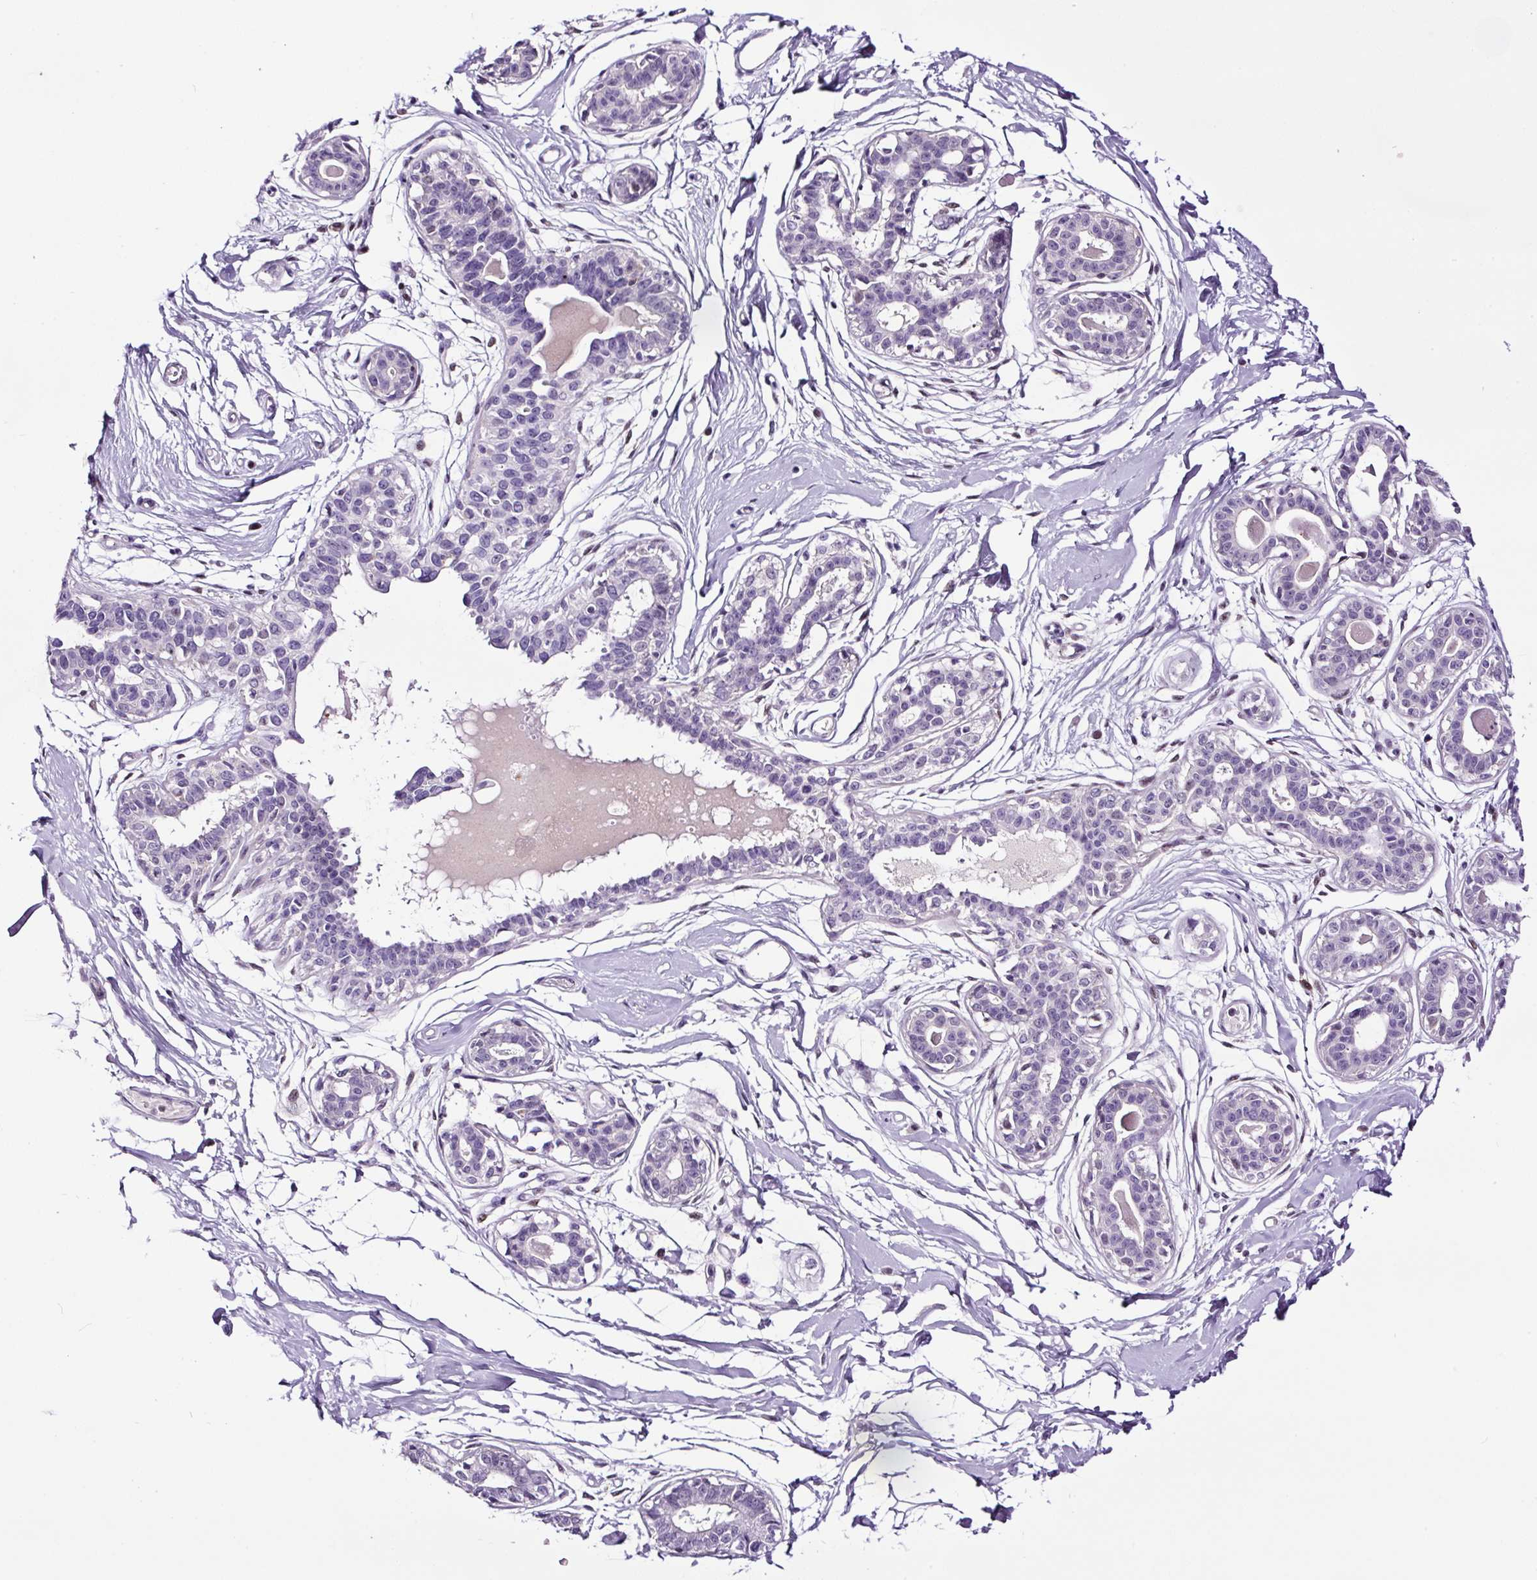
{"staining": {"intensity": "negative", "quantity": "none", "location": "none"}, "tissue": "breast", "cell_type": "Adipocytes", "image_type": "normal", "snomed": [{"axis": "morphology", "description": "Normal tissue, NOS"}, {"axis": "topography", "description": "Breast"}], "caption": "This micrograph is of normal breast stained with IHC to label a protein in brown with the nuclei are counter-stained blue. There is no staining in adipocytes.", "gene": "TAFA3", "patient": {"sex": "female", "age": 45}}